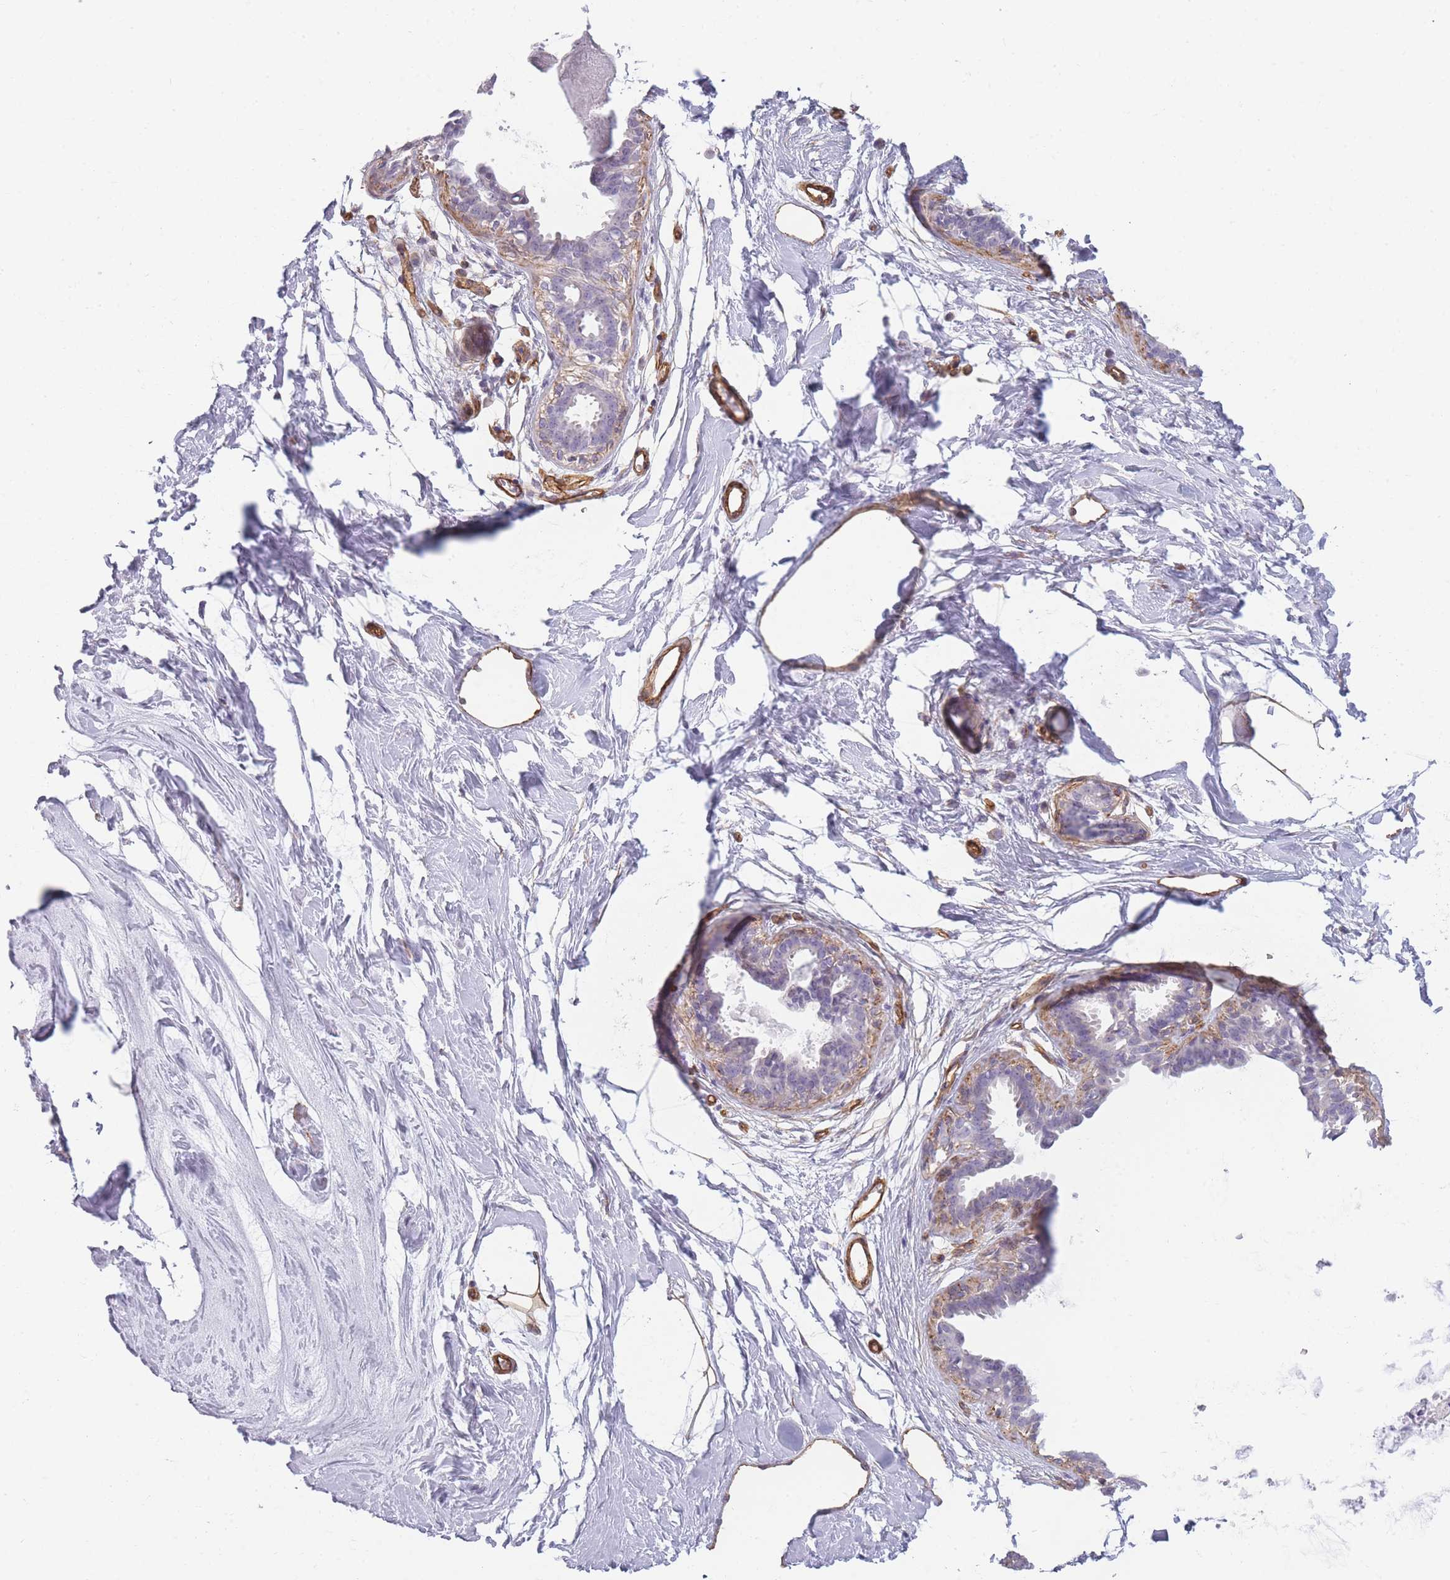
{"staining": {"intensity": "negative", "quantity": "none", "location": "none"}, "tissue": "breast", "cell_type": "Adipocytes", "image_type": "normal", "snomed": [{"axis": "morphology", "description": "Normal tissue, NOS"}, {"axis": "topography", "description": "Breast"}], "caption": "Immunohistochemical staining of unremarkable breast demonstrates no significant positivity in adipocytes.", "gene": "OR6B2", "patient": {"sex": "female", "age": 45}}